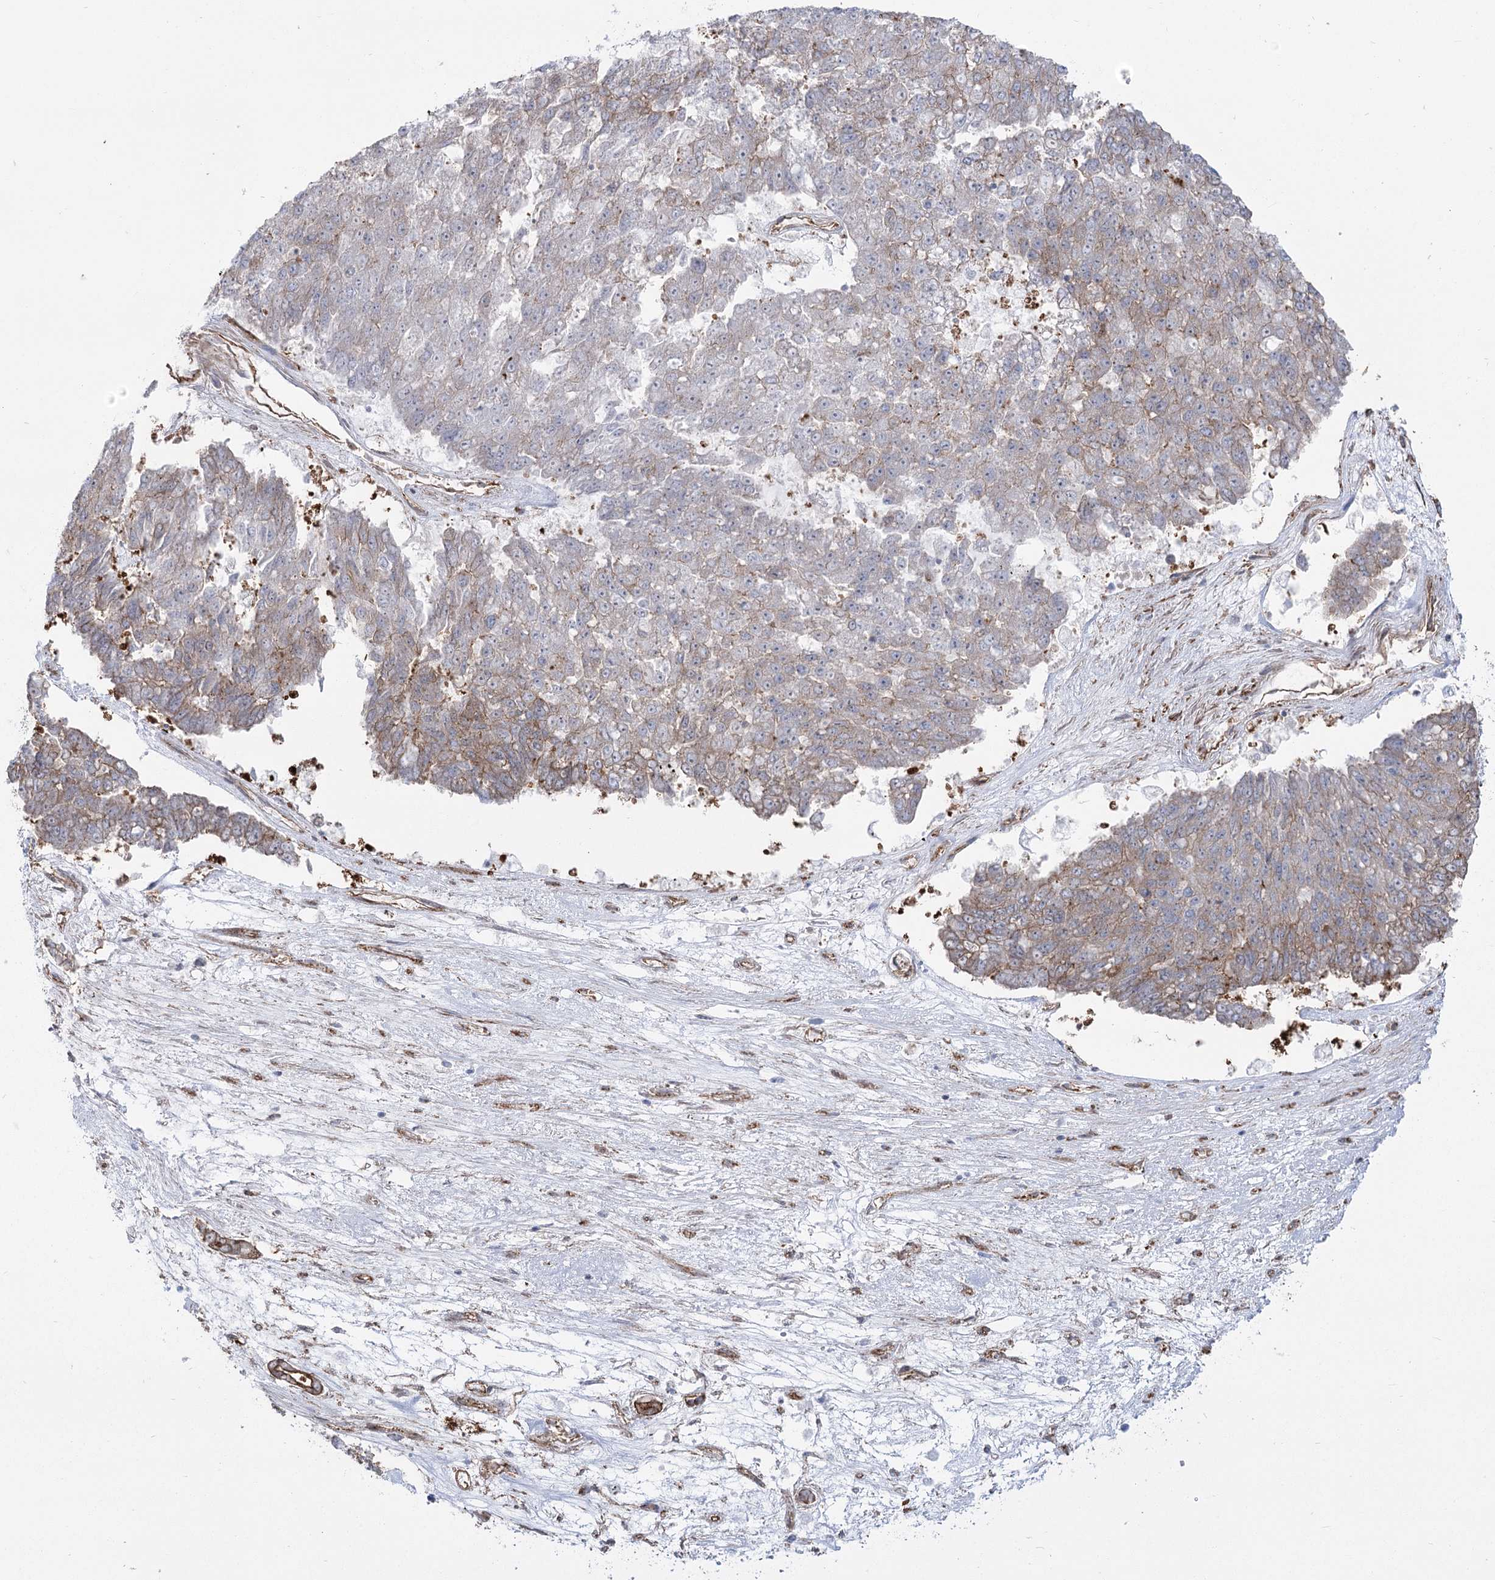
{"staining": {"intensity": "weak", "quantity": "25%-75%", "location": "cytoplasmic/membranous"}, "tissue": "pancreatic cancer", "cell_type": "Tumor cells", "image_type": "cancer", "snomed": [{"axis": "morphology", "description": "Adenocarcinoma, NOS"}, {"axis": "topography", "description": "Pancreas"}], "caption": "This image reveals pancreatic cancer stained with immunohistochemistry to label a protein in brown. The cytoplasmic/membranous of tumor cells show weak positivity for the protein. Nuclei are counter-stained blue.", "gene": "PLEKHA5", "patient": {"sex": "male", "age": 50}}